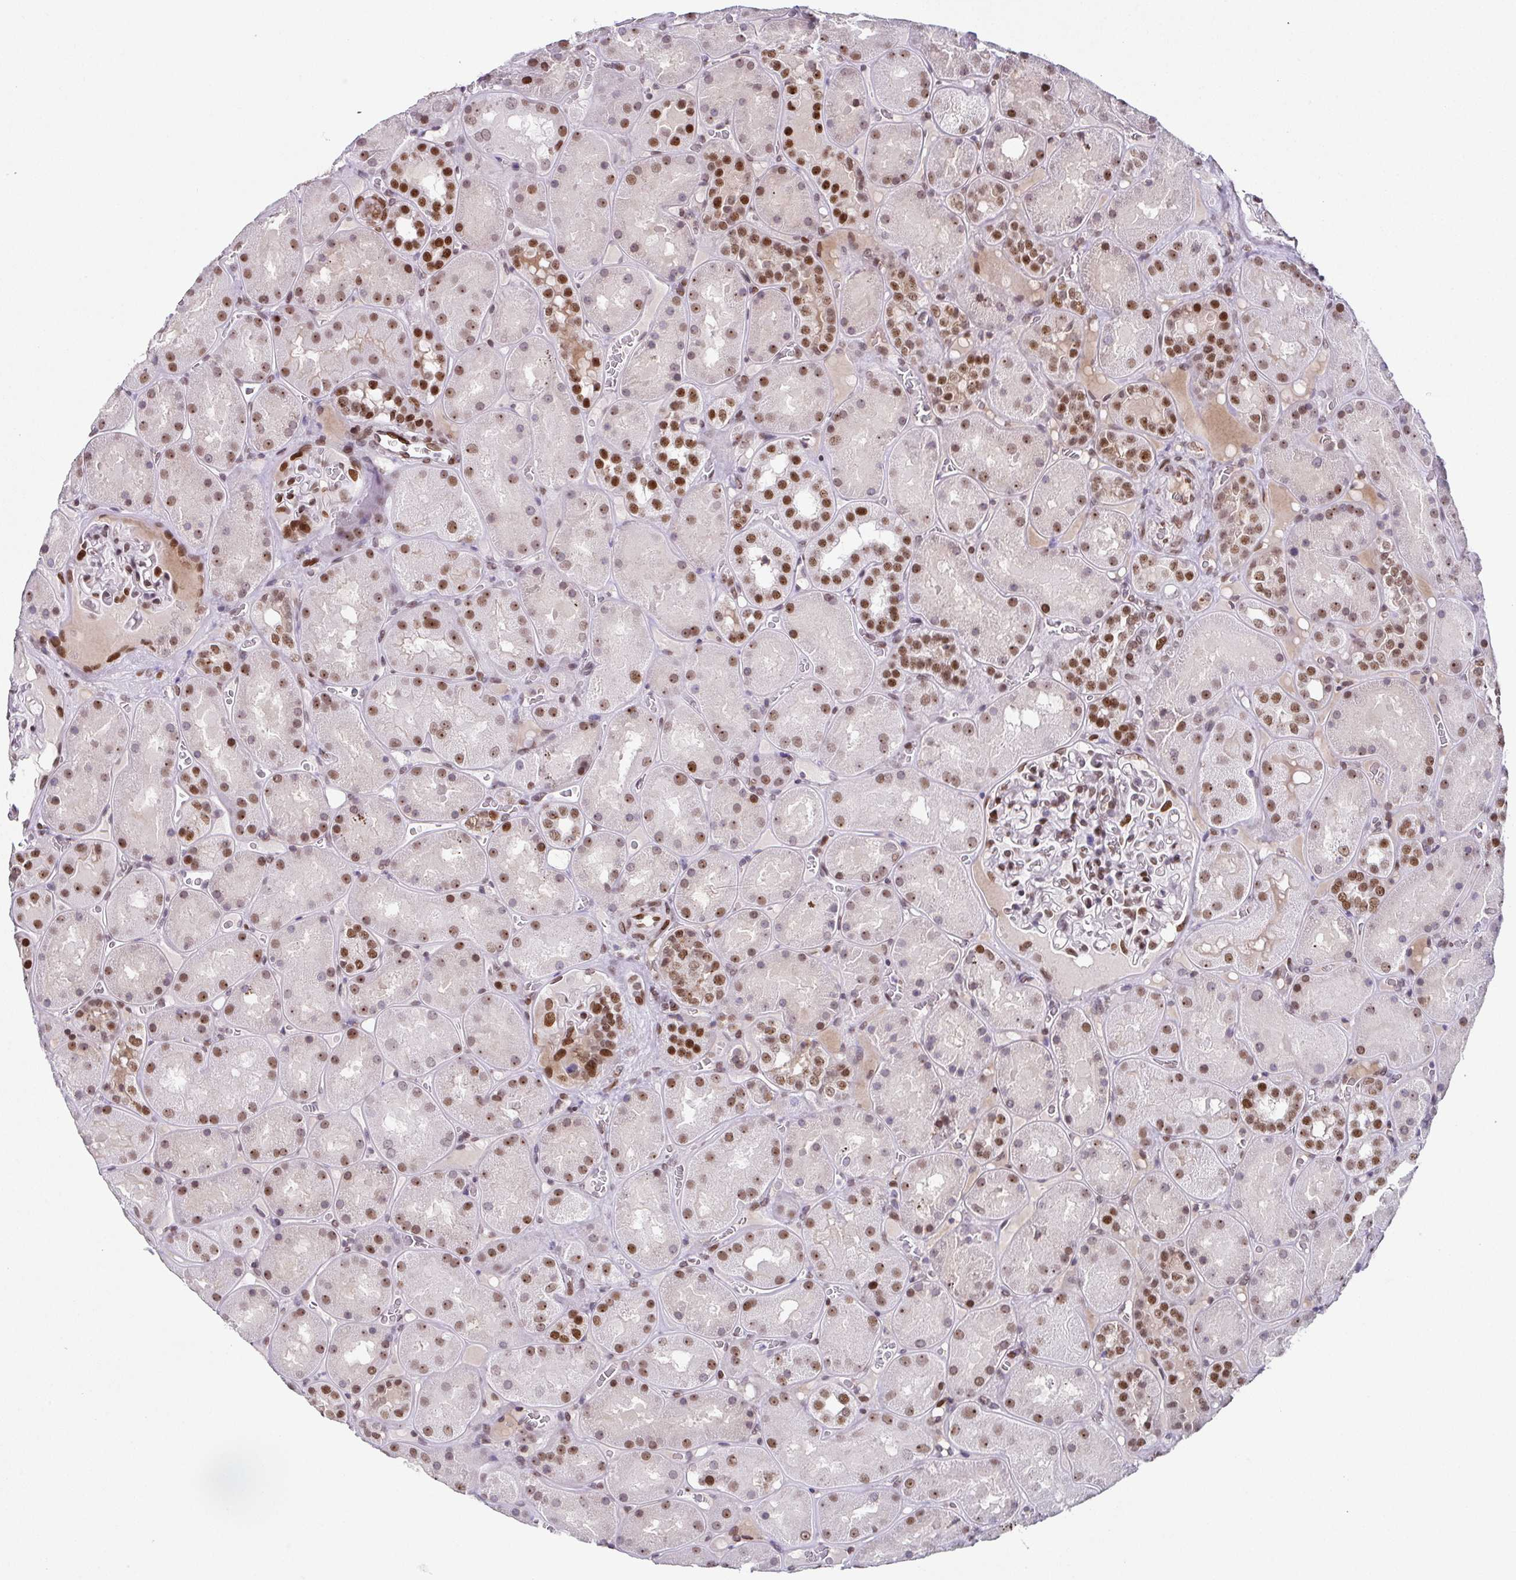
{"staining": {"intensity": "moderate", "quantity": "25%-75%", "location": "nuclear"}, "tissue": "kidney", "cell_type": "Cells in glomeruli", "image_type": "normal", "snomed": [{"axis": "morphology", "description": "Normal tissue, NOS"}, {"axis": "topography", "description": "Kidney"}], "caption": "Protein expression analysis of unremarkable kidney demonstrates moderate nuclear staining in about 25%-75% of cells in glomeruli.", "gene": "RB1", "patient": {"sex": "male", "age": 73}}